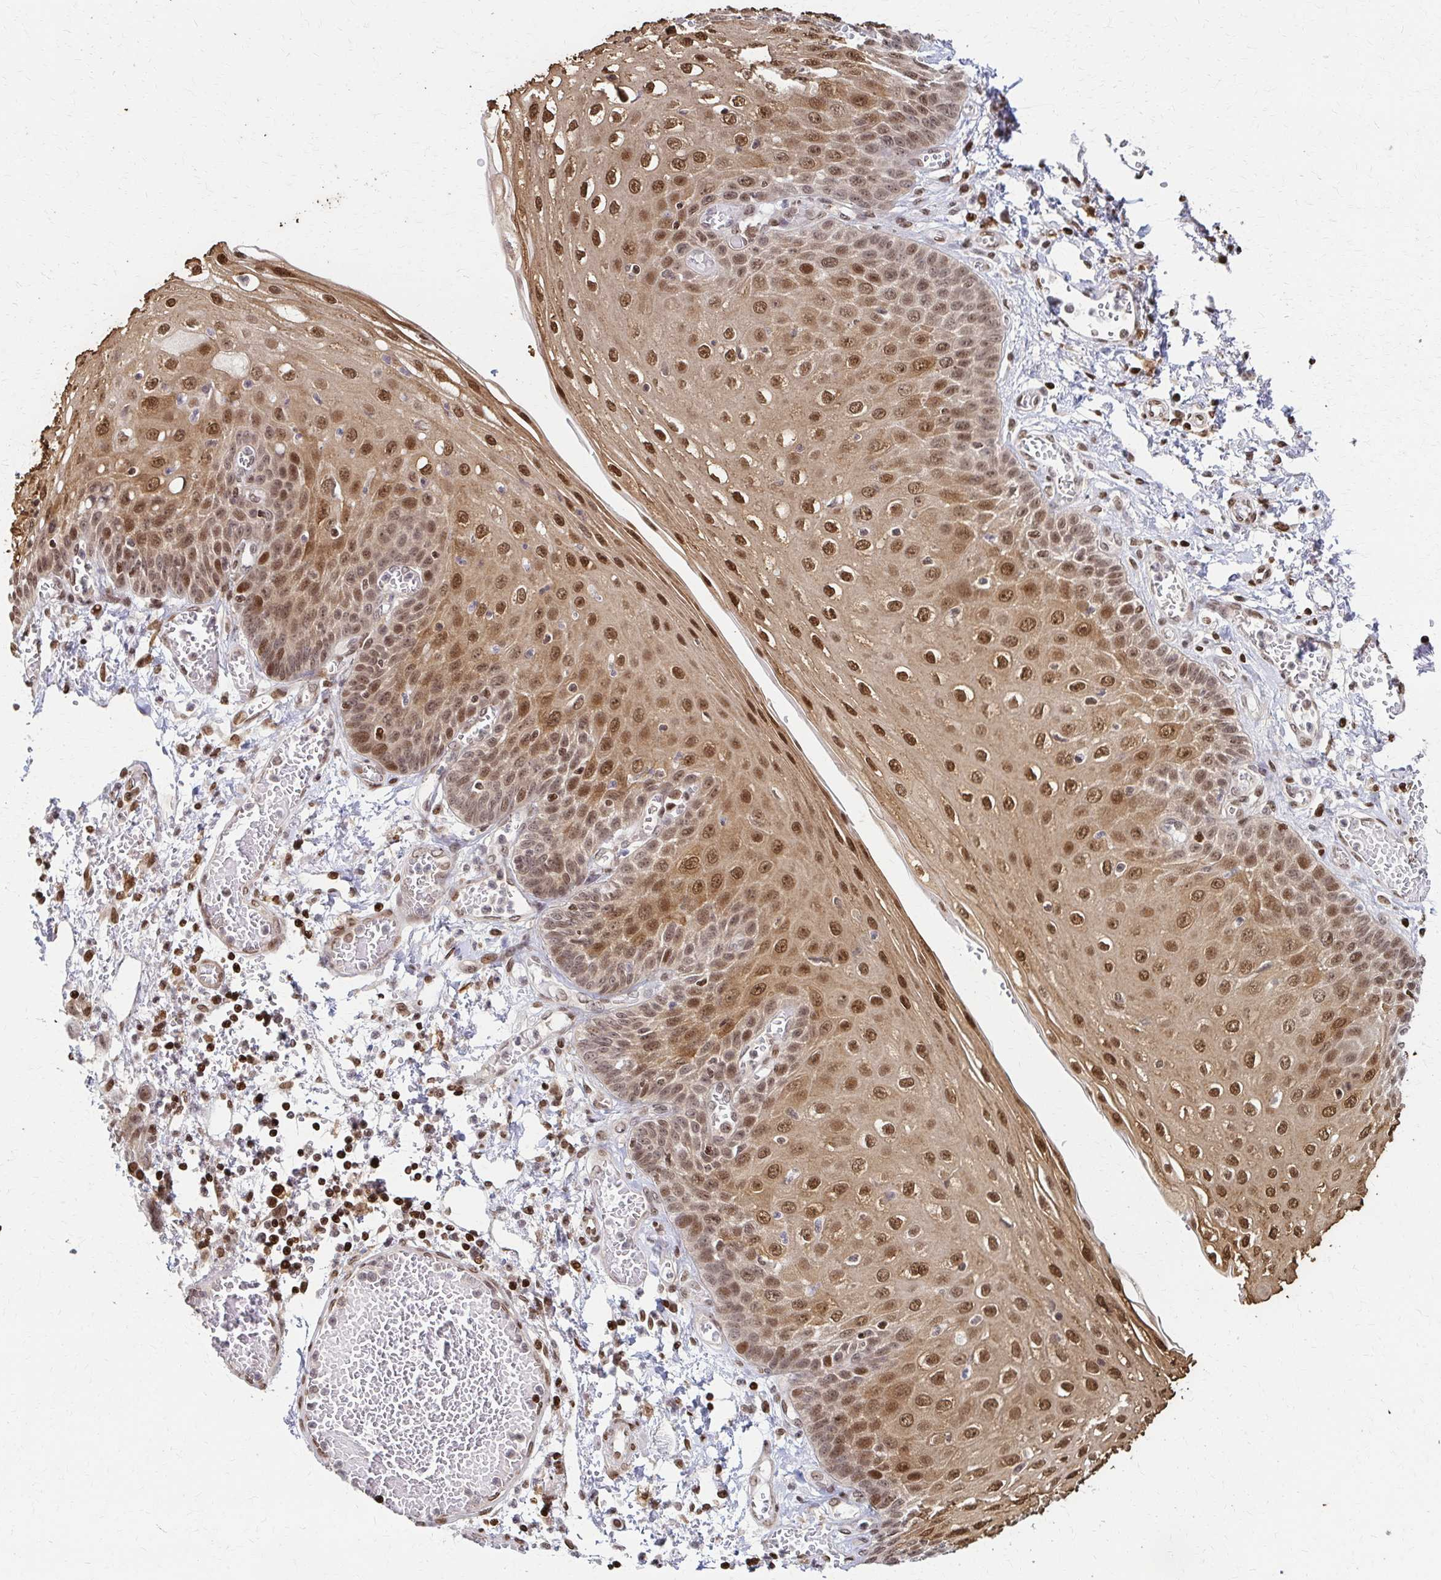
{"staining": {"intensity": "moderate", "quantity": ">75%", "location": "cytoplasmic/membranous,nuclear"}, "tissue": "esophagus", "cell_type": "Squamous epithelial cells", "image_type": "normal", "snomed": [{"axis": "morphology", "description": "Normal tissue, NOS"}, {"axis": "morphology", "description": "Adenocarcinoma, NOS"}, {"axis": "topography", "description": "Esophagus"}], "caption": "Immunohistochemical staining of unremarkable esophagus exhibits >75% levels of moderate cytoplasmic/membranous,nuclear protein staining in approximately >75% of squamous epithelial cells. (DAB IHC, brown staining for protein, blue staining for nuclei).", "gene": "PSMD7", "patient": {"sex": "male", "age": 81}}